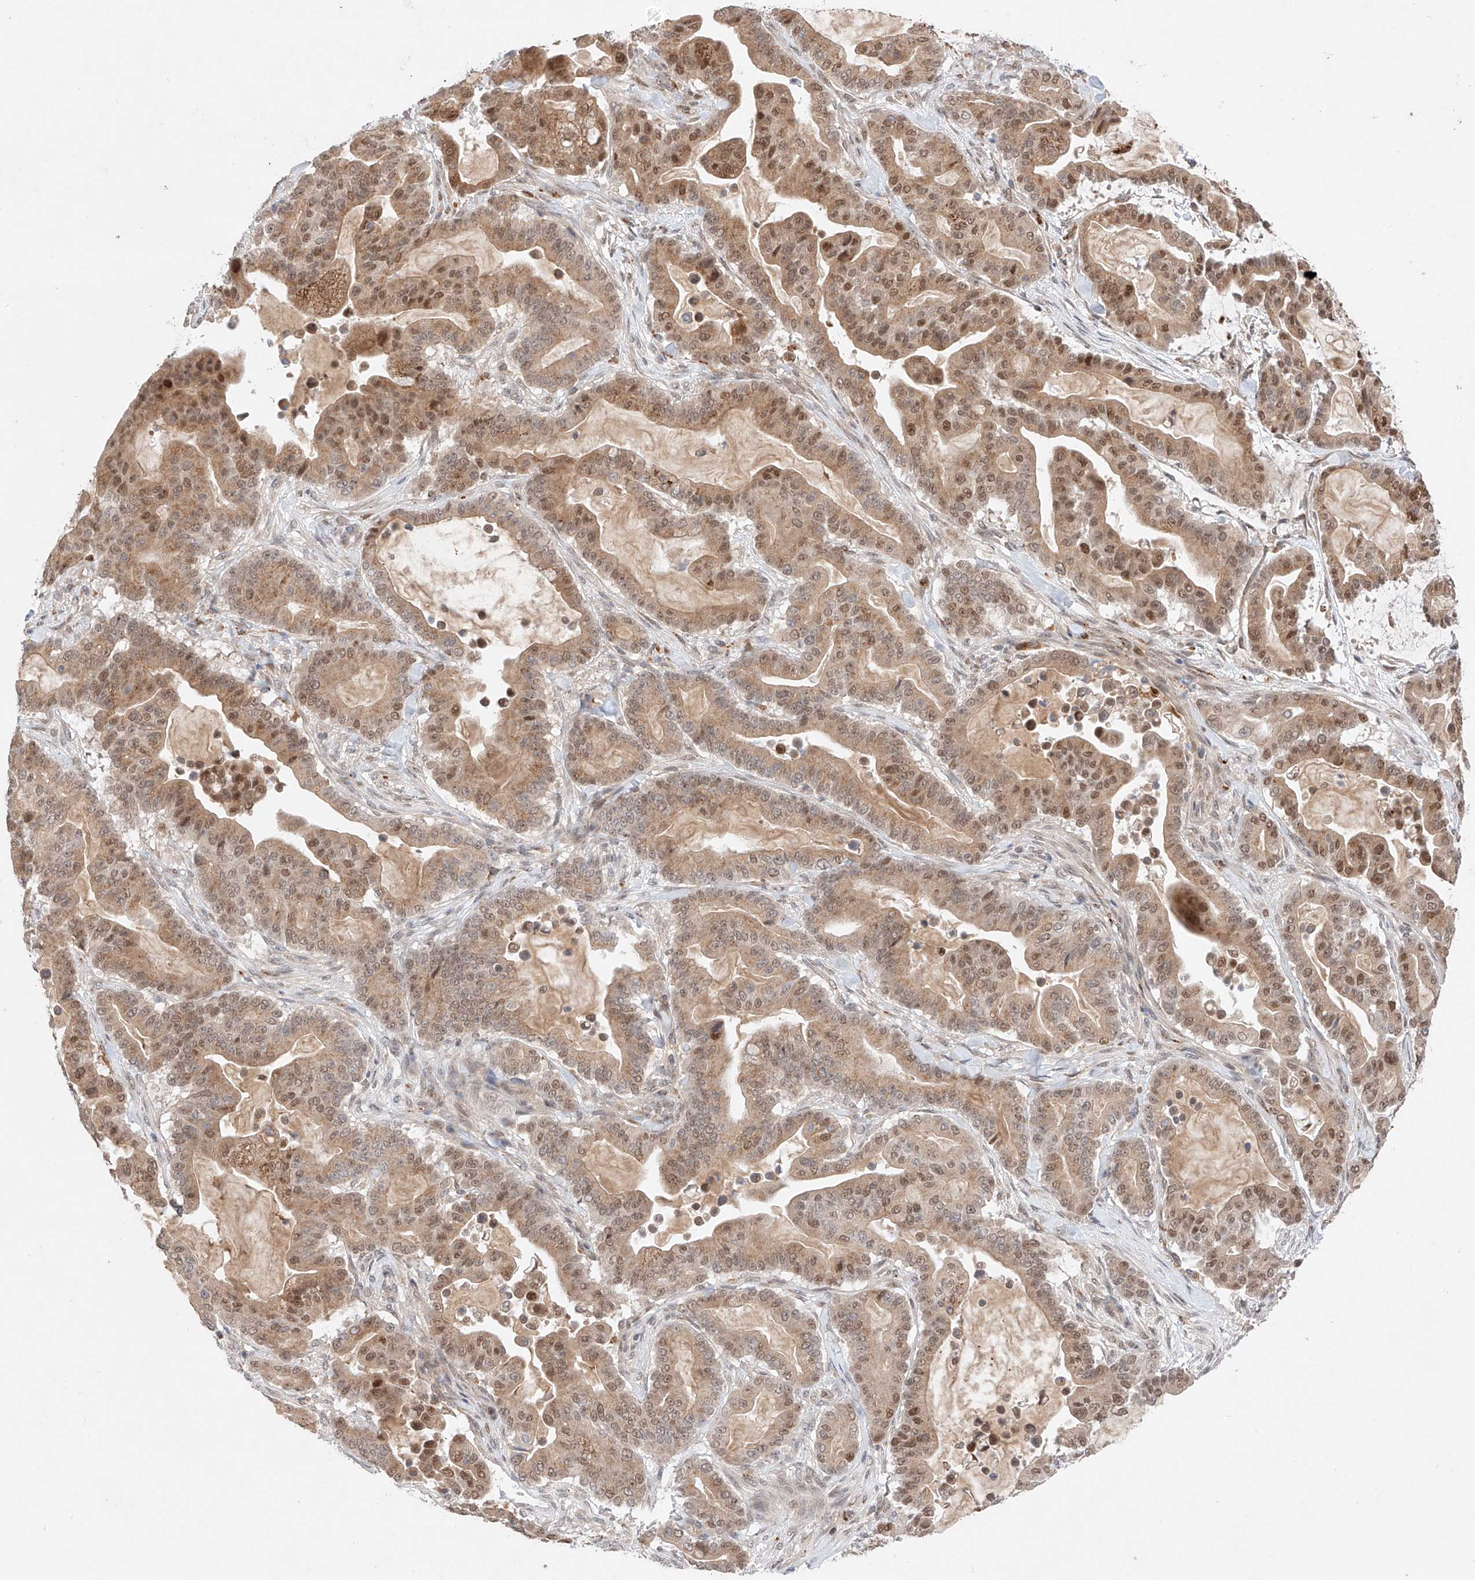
{"staining": {"intensity": "moderate", "quantity": ">75%", "location": "cytoplasmic/membranous,nuclear"}, "tissue": "pancreatic cancer", "cell_type": "Tumor cells", "image_type": "cancer", "snomed": [{"axis": "morphology", "description": "Adenocarcinoma, NOS"}, {"axis": "topography", "description": "Pancreas"}], "caption": "Human adenocarcinoma (pancreatic) stained with a brown dye displays moderate cytoplasmic/membranous and nuclear positive positivity in approximately >75% of tumor cells.", "gene": "GCNT1", "patient": {"sex": "male", "age": 63}}